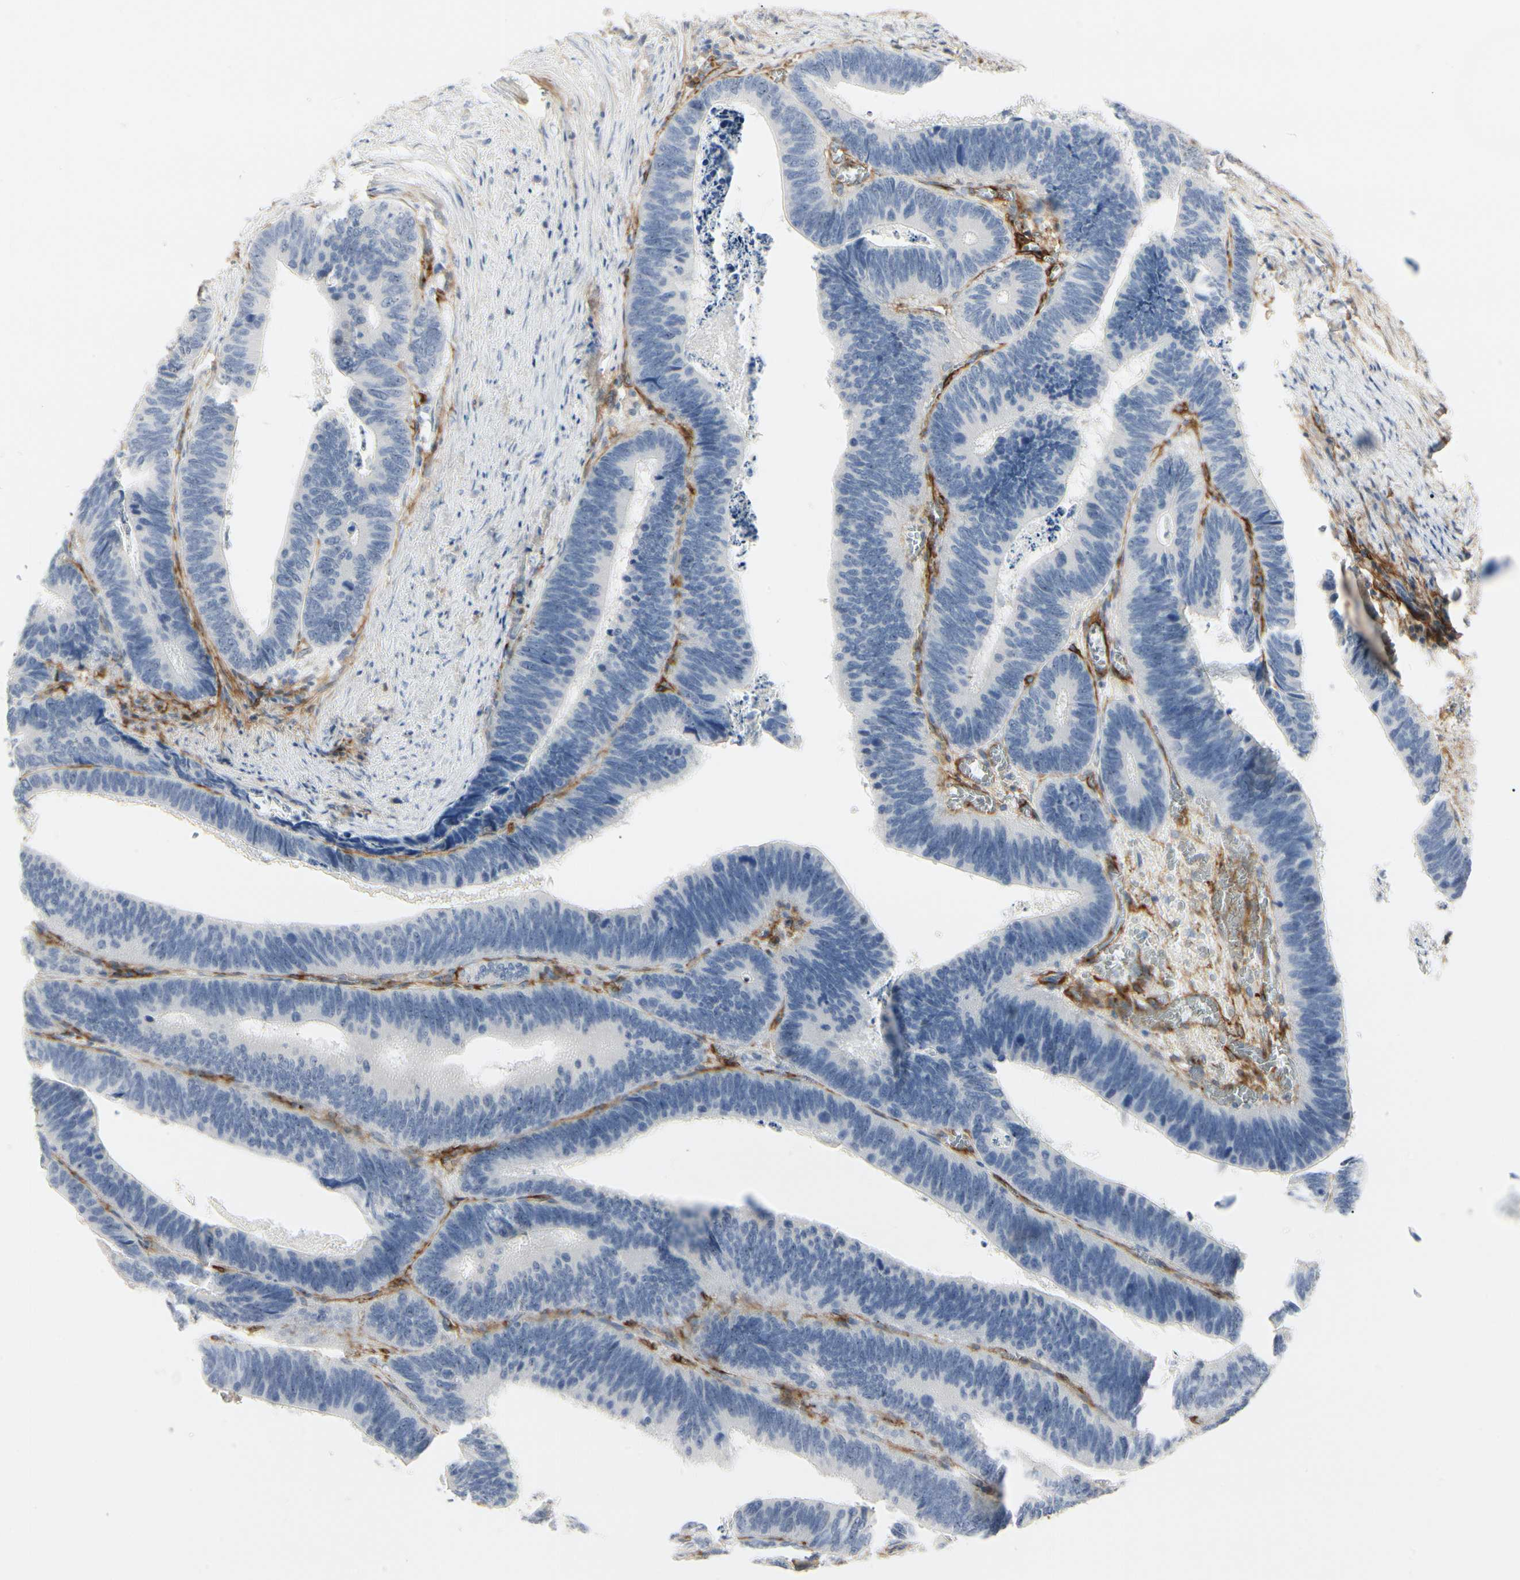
{"staining": {"intensity": "negative", "quantity": "none", "location": "none"}, "tissue": "colorectal cancer", "cell_type": "Tumor cells", "image_type": "cancer", "snomed": [{"axis": "morphology", "description": "Adenocarcinoma, NOS"}, {"axis": "topography", "description": "Colon"}], "caption": "IHC of colorectal cancer (adenocarcinoma) shows no expression in tumor cells.", "gene": "GGT5", "patient": {"sex": "male", "age": 72}}